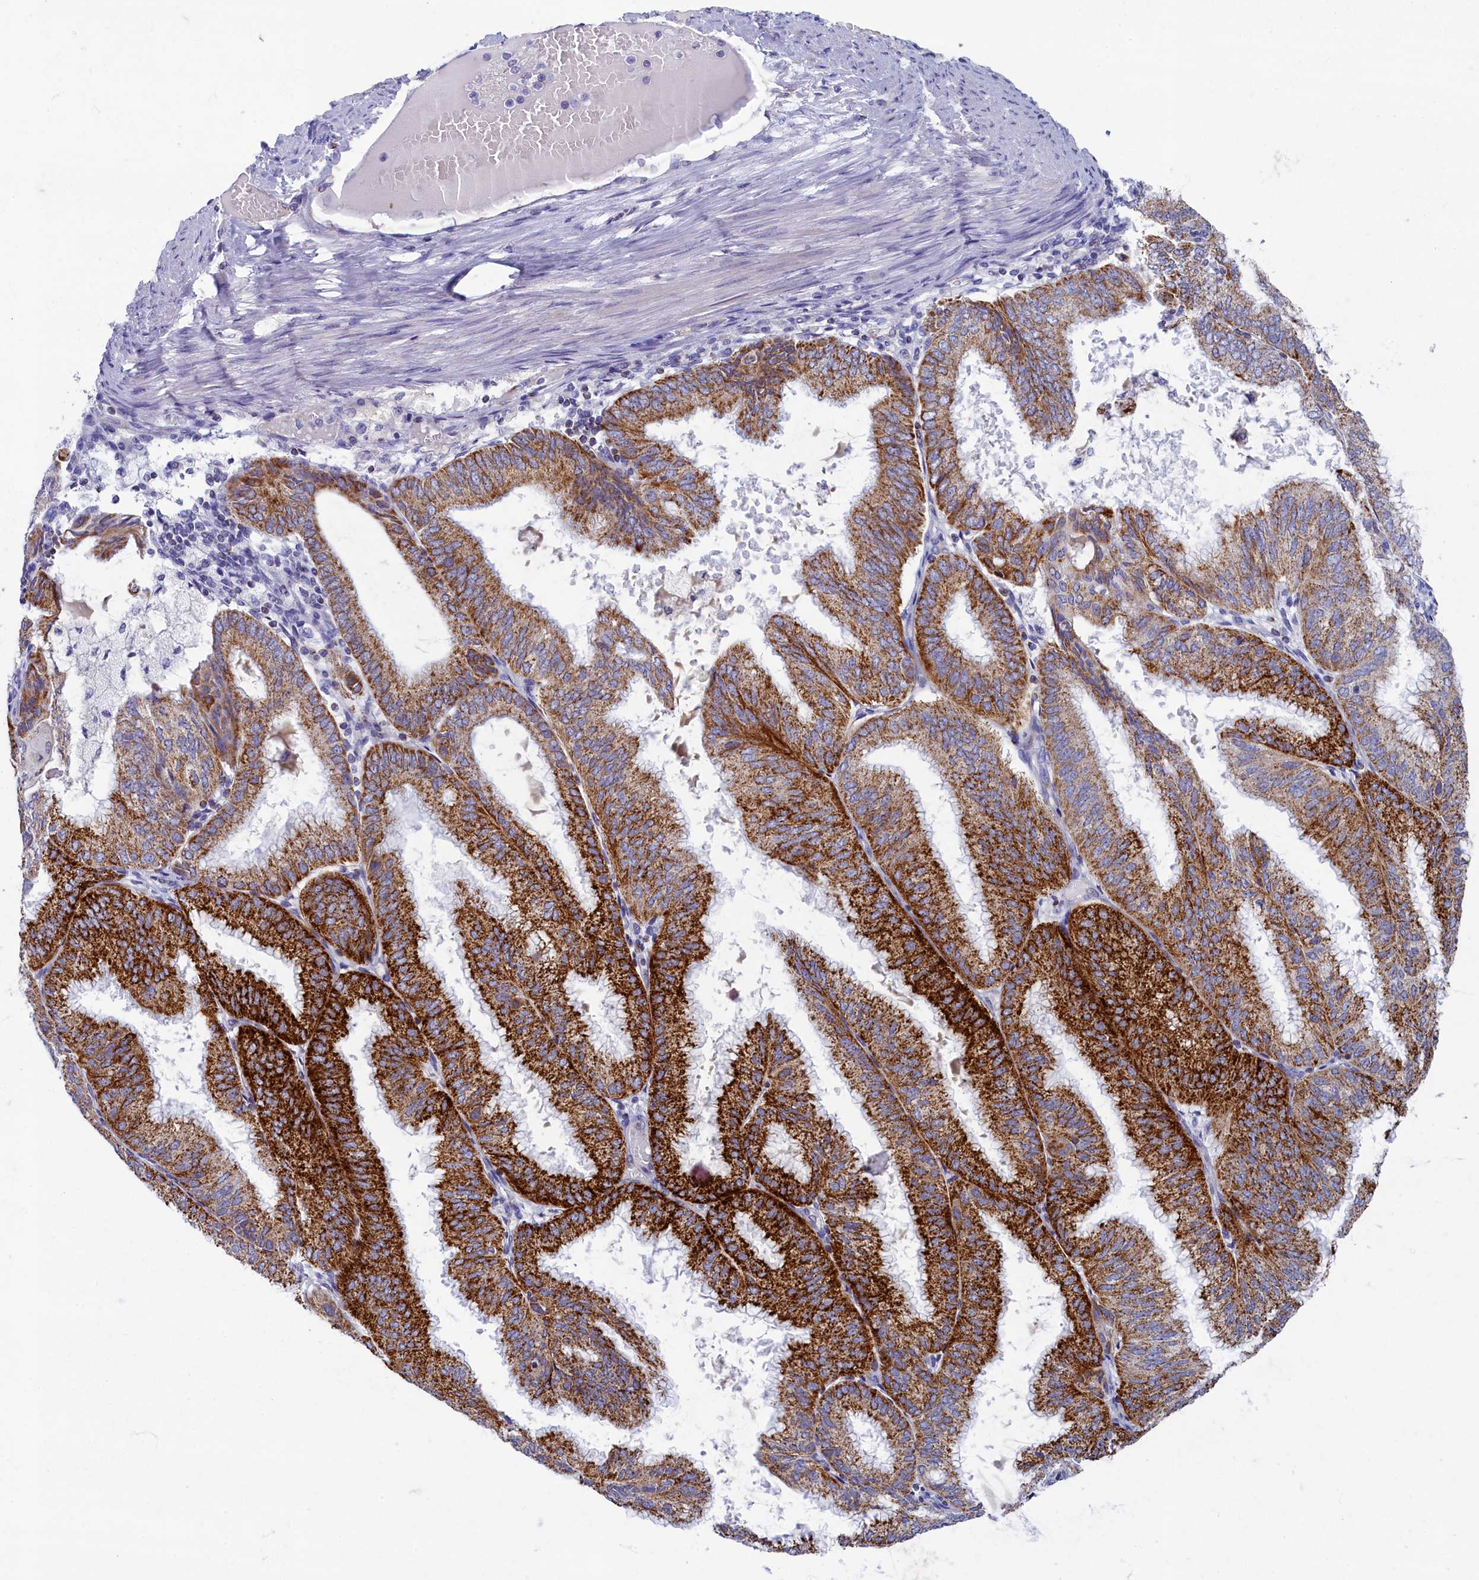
{"staining": {"intensity": "strong", "quantity": ">75%", "location": "cytoplasmic/membranous"}, "tissue": "endometrial cancer", "cell_type": "Tumor cells", "image_type": "cancer", "snomed": [{"axis": "morphology", "description": "Adenocarcinoma, NOS"}, {"axis": "topography", "description": "Endometrium"}], "caption": "This is a histology image of immunohistochemistry staining of endometrial cancer (adenocarcinoma), which shows strong positivity in the cytoplasmic/membranous of tumor cells.", "gene": "OCIAD2", "patient": {"sex": "female", "age": 49}}